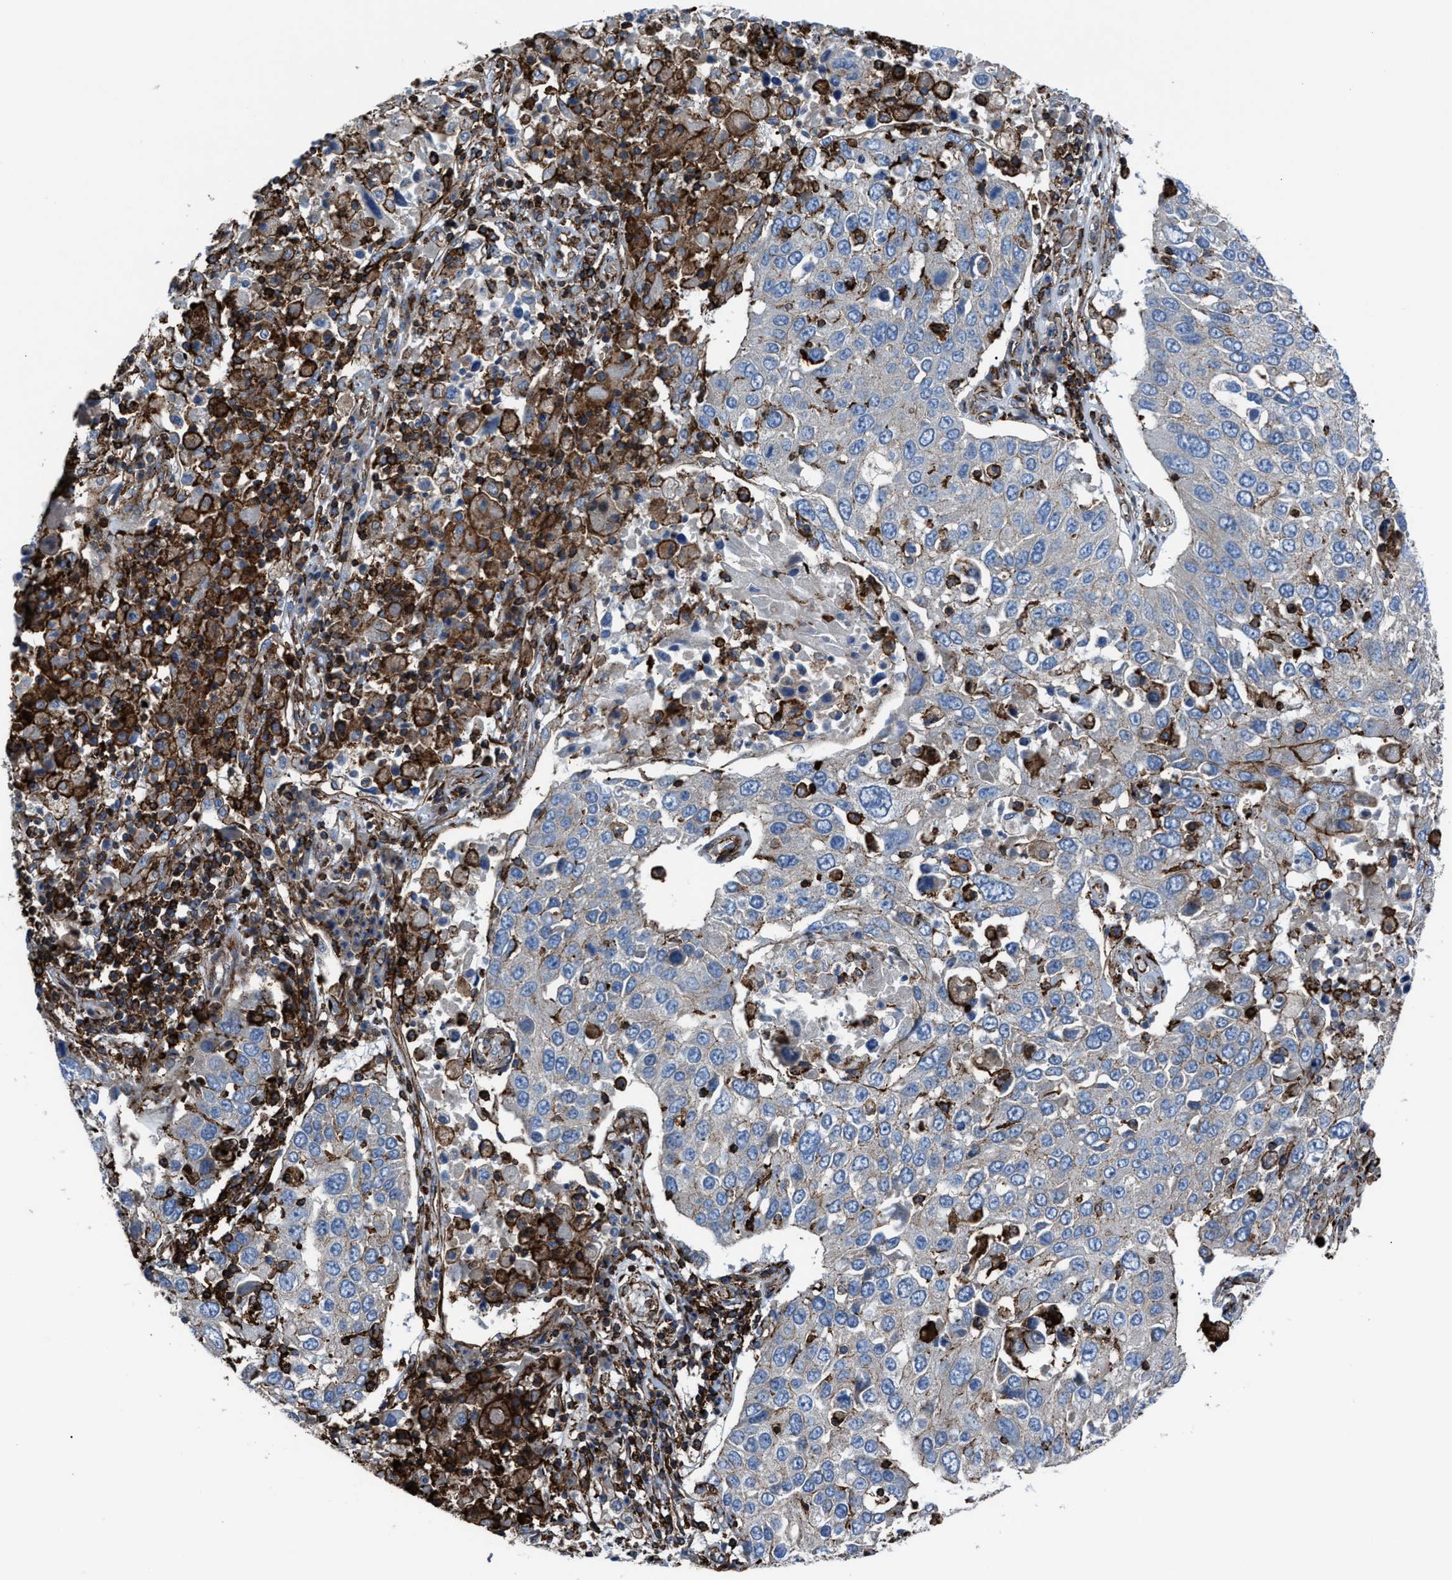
{"staining": {"intensity": "negative", "quantity": "none", "location": "none"}, "tissue": "lung cancer", "cell_type": "Tumor cells", "image_type": "cancer", "snomed": [{"axis": "morphology", "description": "Squamous cell carcinoma, NOS"}, {"axis": "topography", "description": "Lung"}], "caption": "A high-resolution photomicrograph shows IHC staining of lung cancer (squamous cell carcinoma), which shows no significant positivity in tumor cells.", "gene": "AGPAT2", "patient": {"sex": "male", "age": 65}}